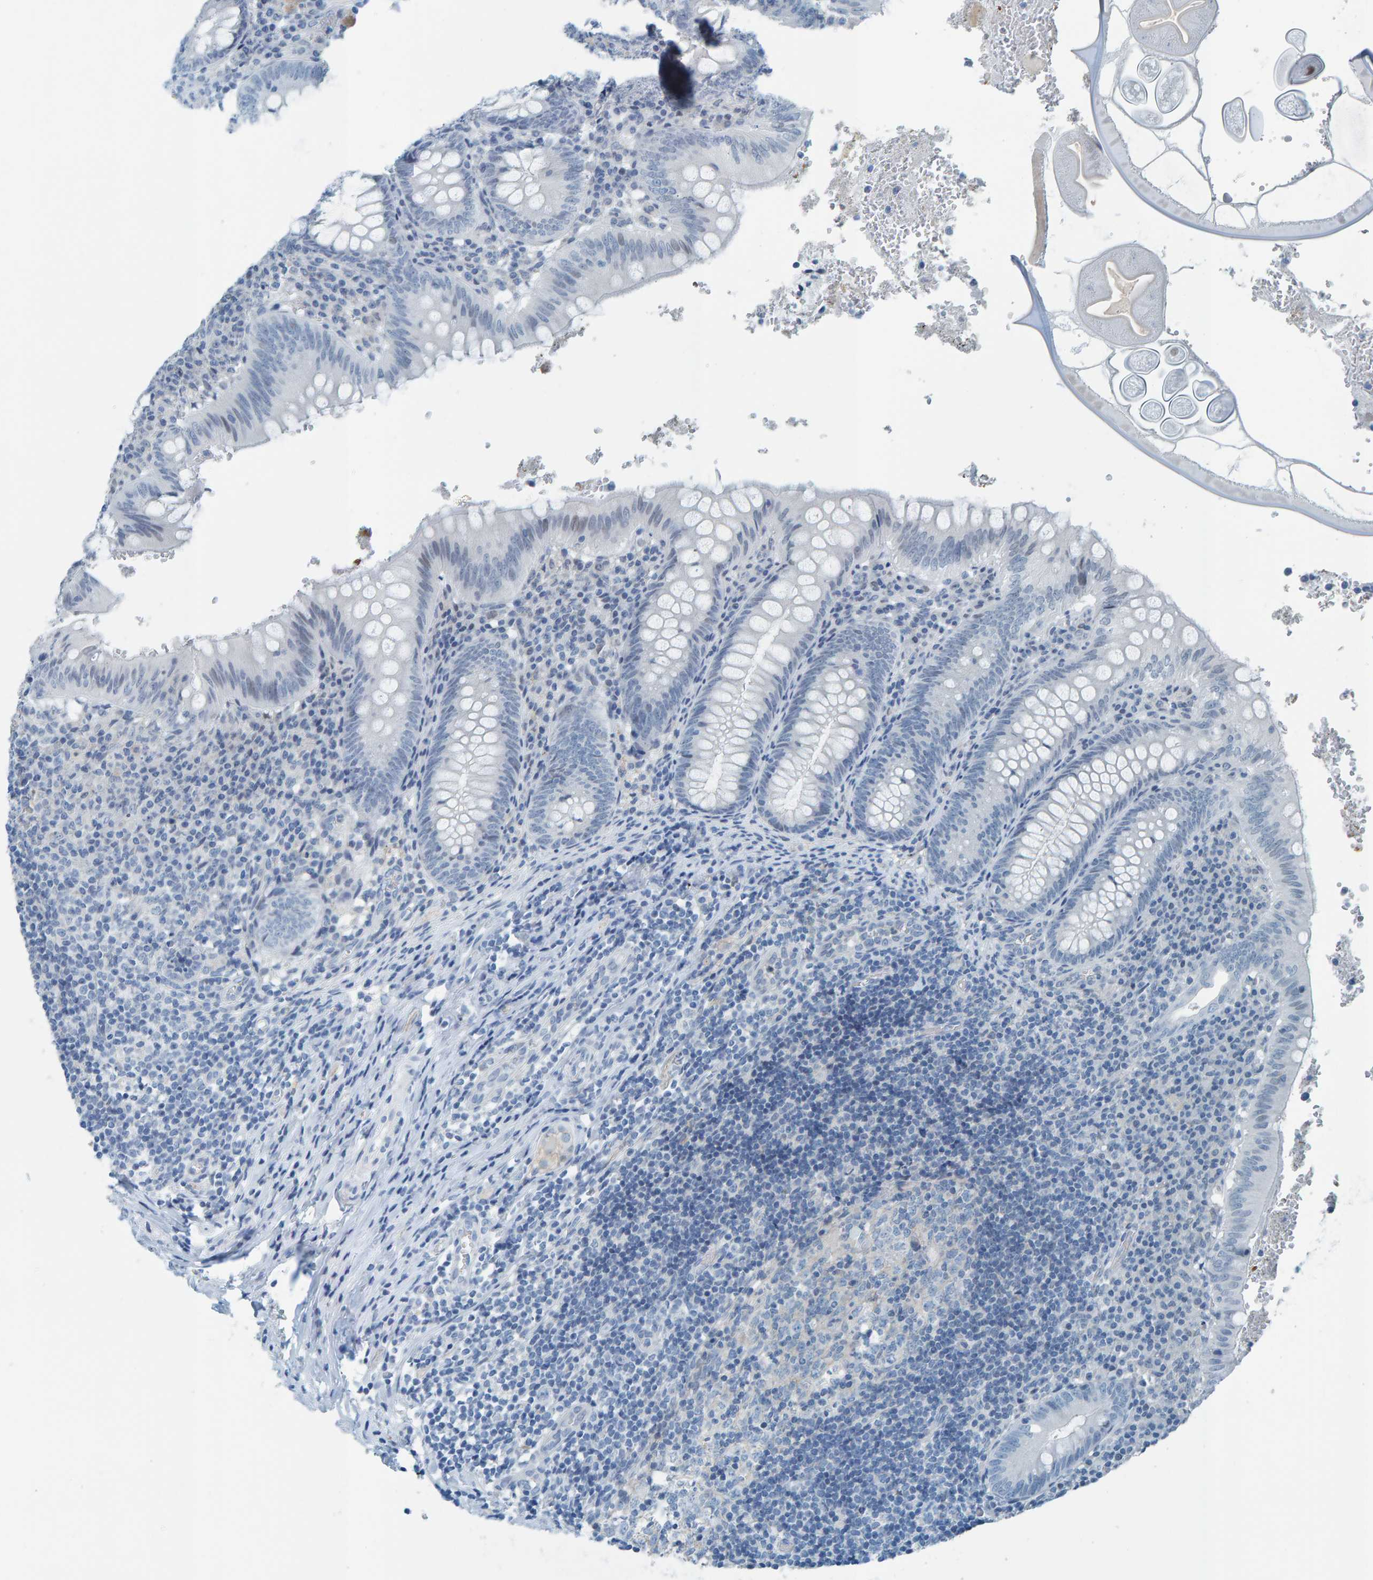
{"staining": {"intensity": "negative", "quantity": "none", "location": "none"}, "tissue": "appendix", "cell_type": "Glandular cells", "image_type": "normal", "snomed": [{"axis": "morphology", "description": "Normal tissue, NOS"}, {"axis": "topography", "description": "Appendix"}], "caption": "Immunohistochemistry of unremarkable appendix demonstrates no staining in glandular cells. Brightfield microscopy of IHC stained with DAB (brown) and hematoxylin (blue), captured at high magnification.", "gene": "CNP", "patient": {"sex": "male", "age": 8}}